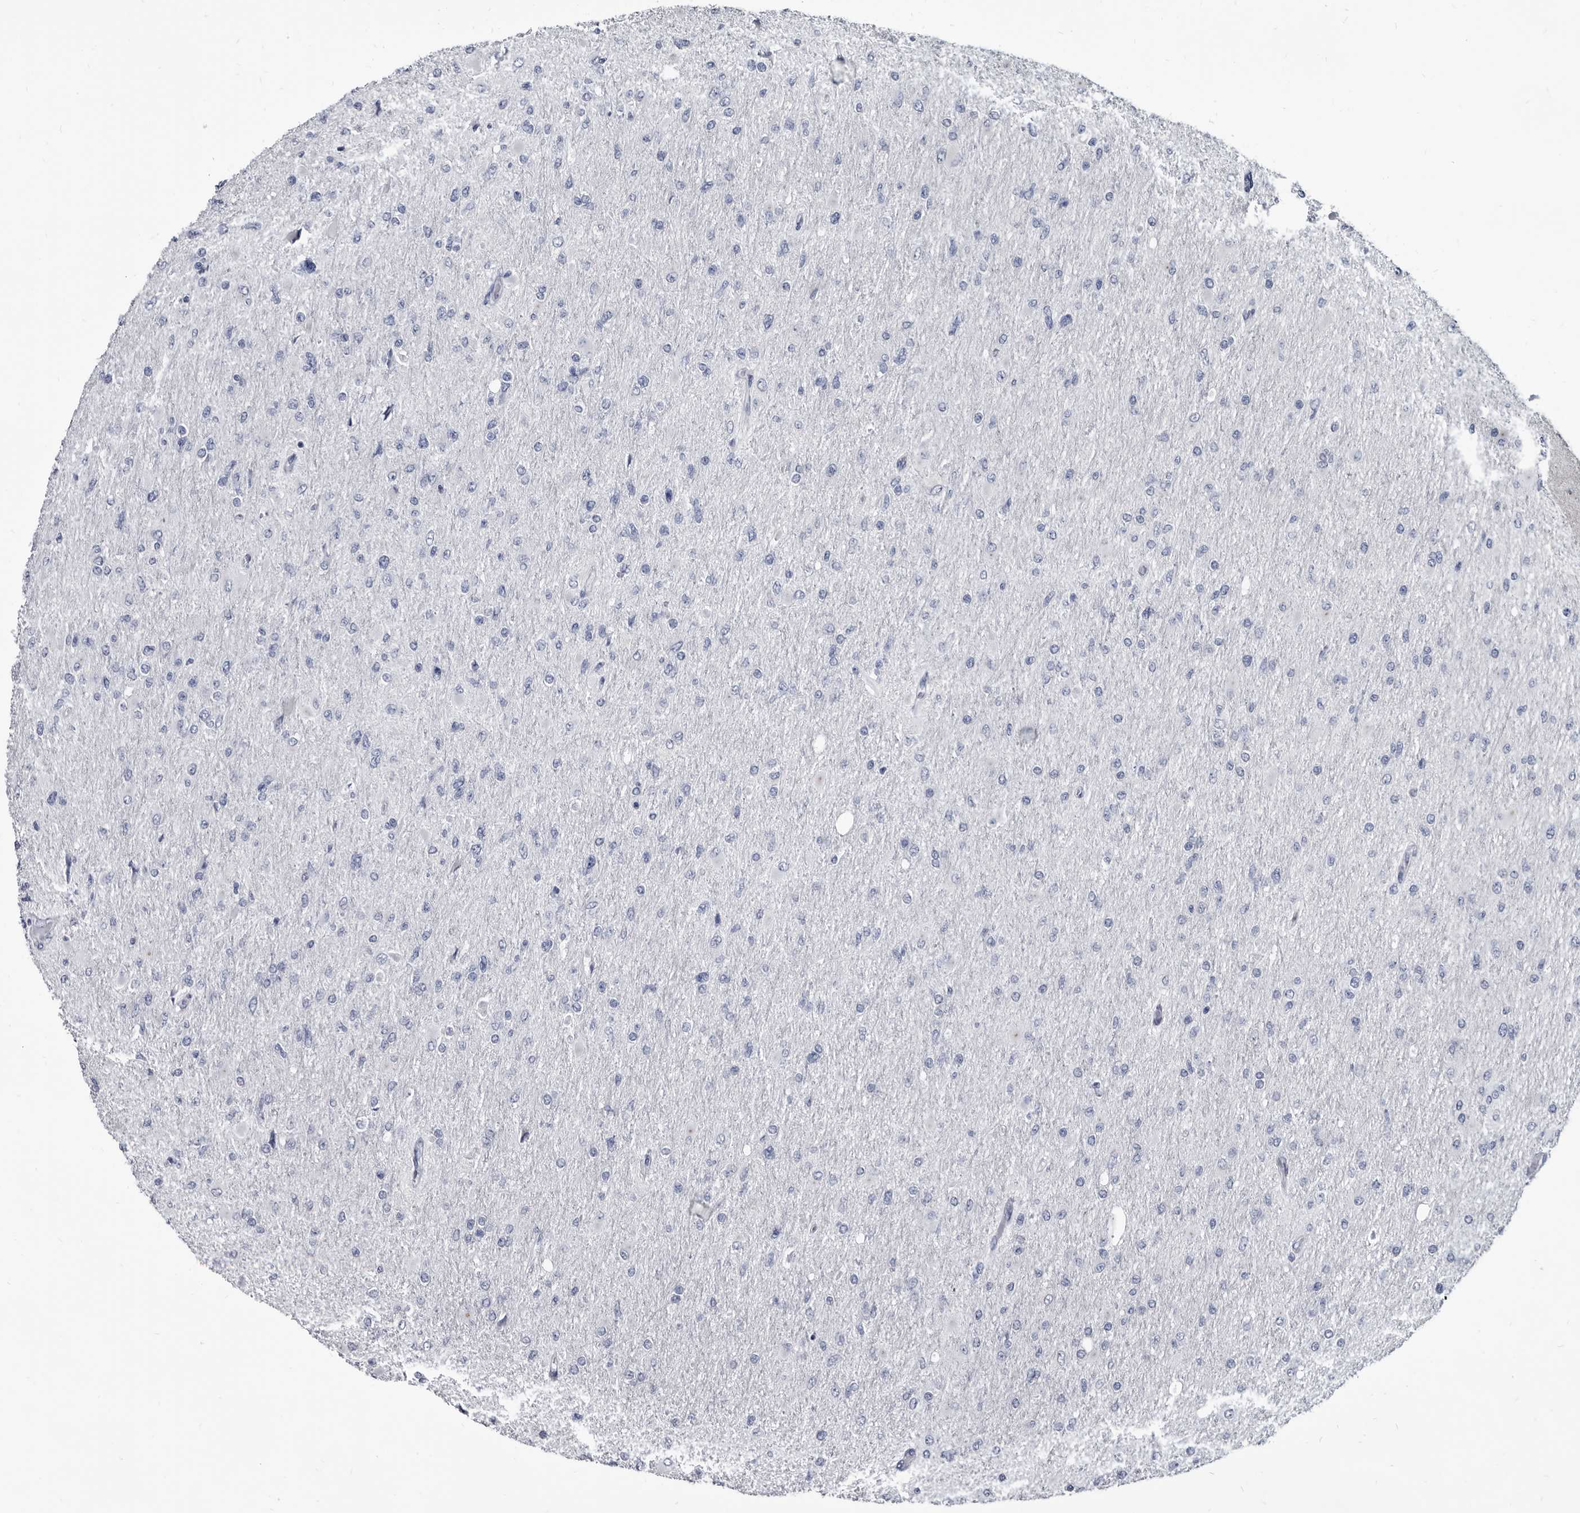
{"staining": {"intensity": "negative", "quantity": "none", "location": "none"}, "tissue": "glioma", "cell_type": "Tumor cells", "image_type": "cancer", "snomed": [{"axis": "morphology", "description": "Glioma, malignant, High grade"}, {"axis": "topography", "description": "Cerebral cortex"}], "caption": "The histopathology image reveals no significant positivity in tumor cells of glioma.", "gene": "PRSS8", "patient": {"sex": "female", "age": 36}}